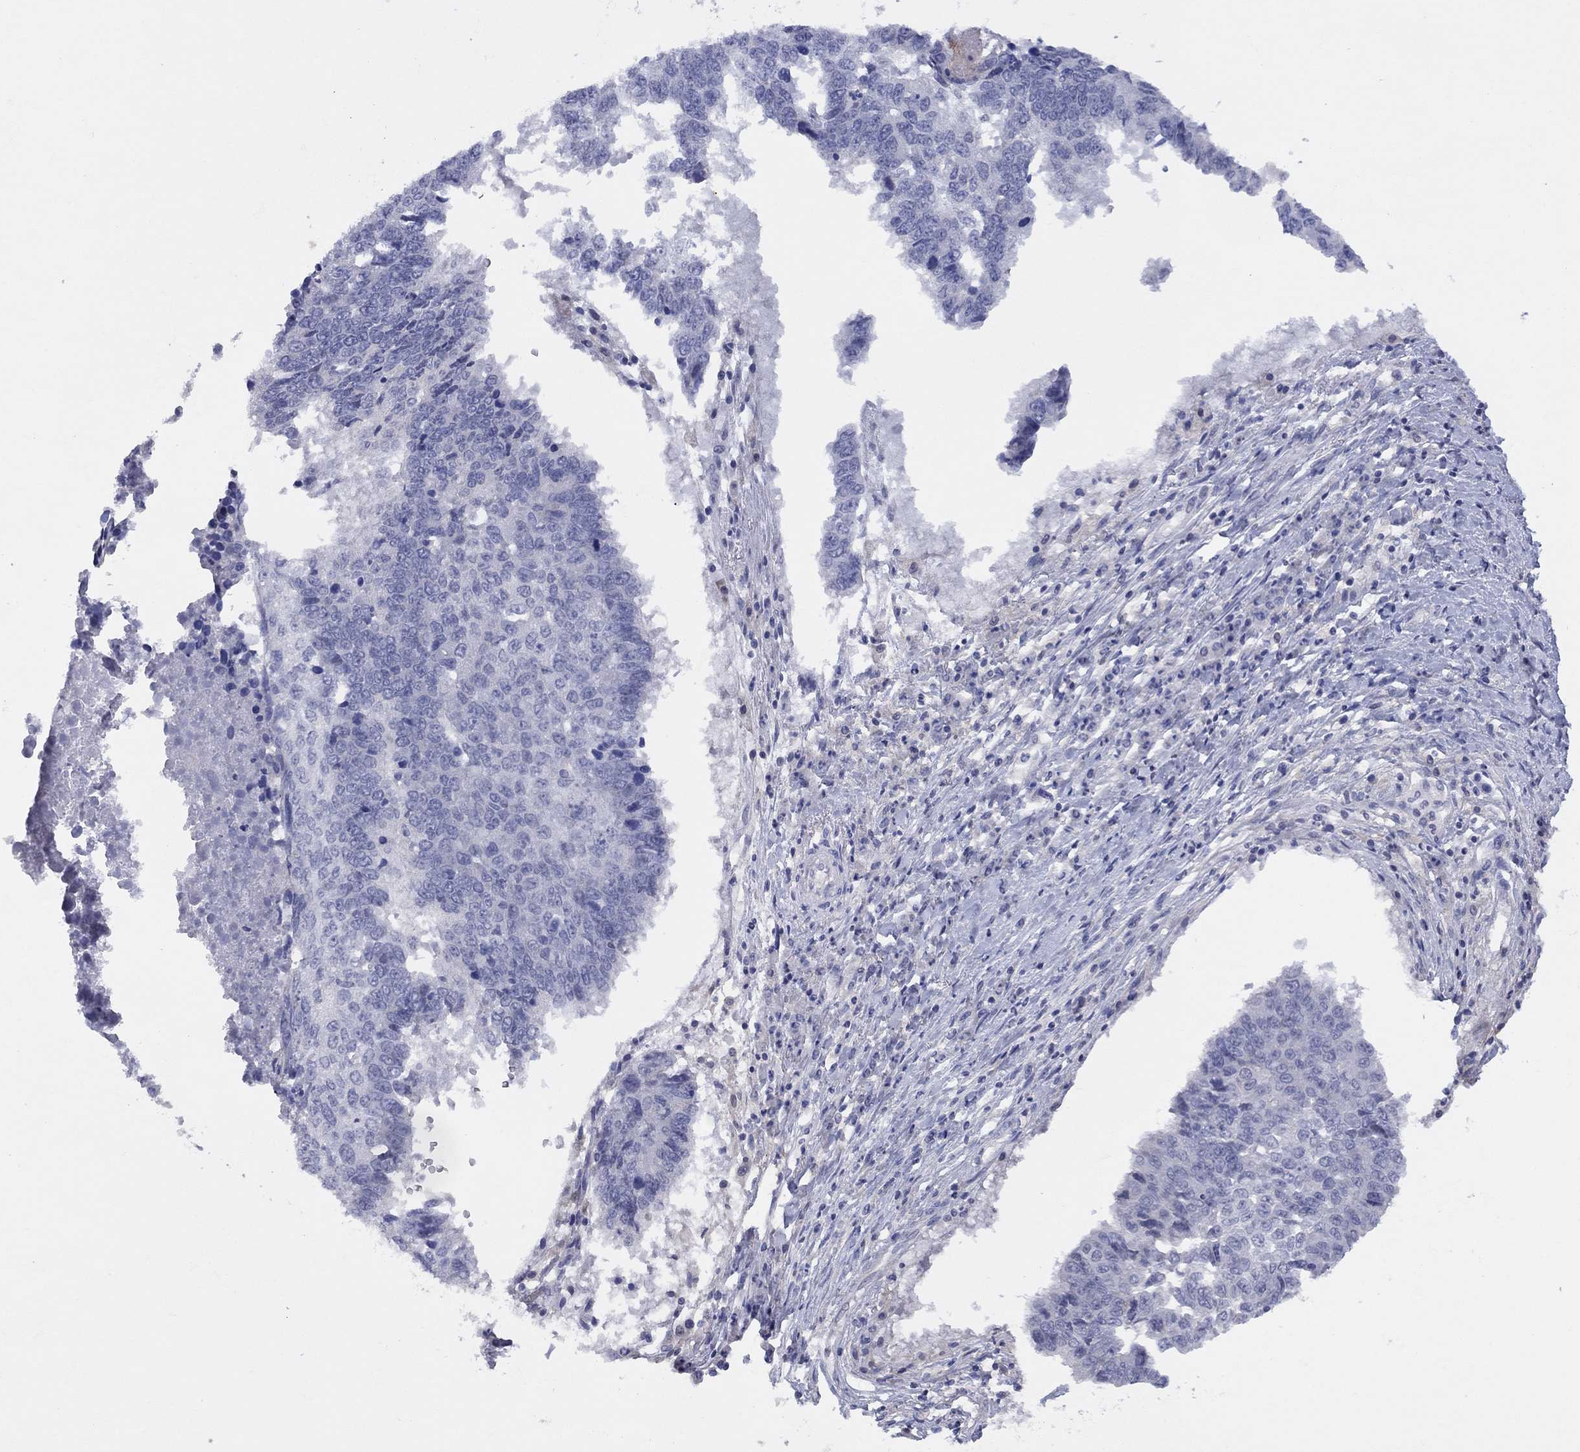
{"staining": {"intensity": "negative", "quantity": "none", "location": "none"}, "tissue": "lung cancer", "cell_type": "Tumor cells", "image_type": "cancer", "snomed": [{"axis": "morphology", "description": "Squamous cell carcinoma, NOS"}, {"axis": "topography", "description": "Lung"}], "caption": "Lung squamous cell carcinoma was stained to show a protein in brown. There is no significant expression in tumor cells.", "gene": "CYP2B6", "patient": {"sex": "male", "age": 73}}